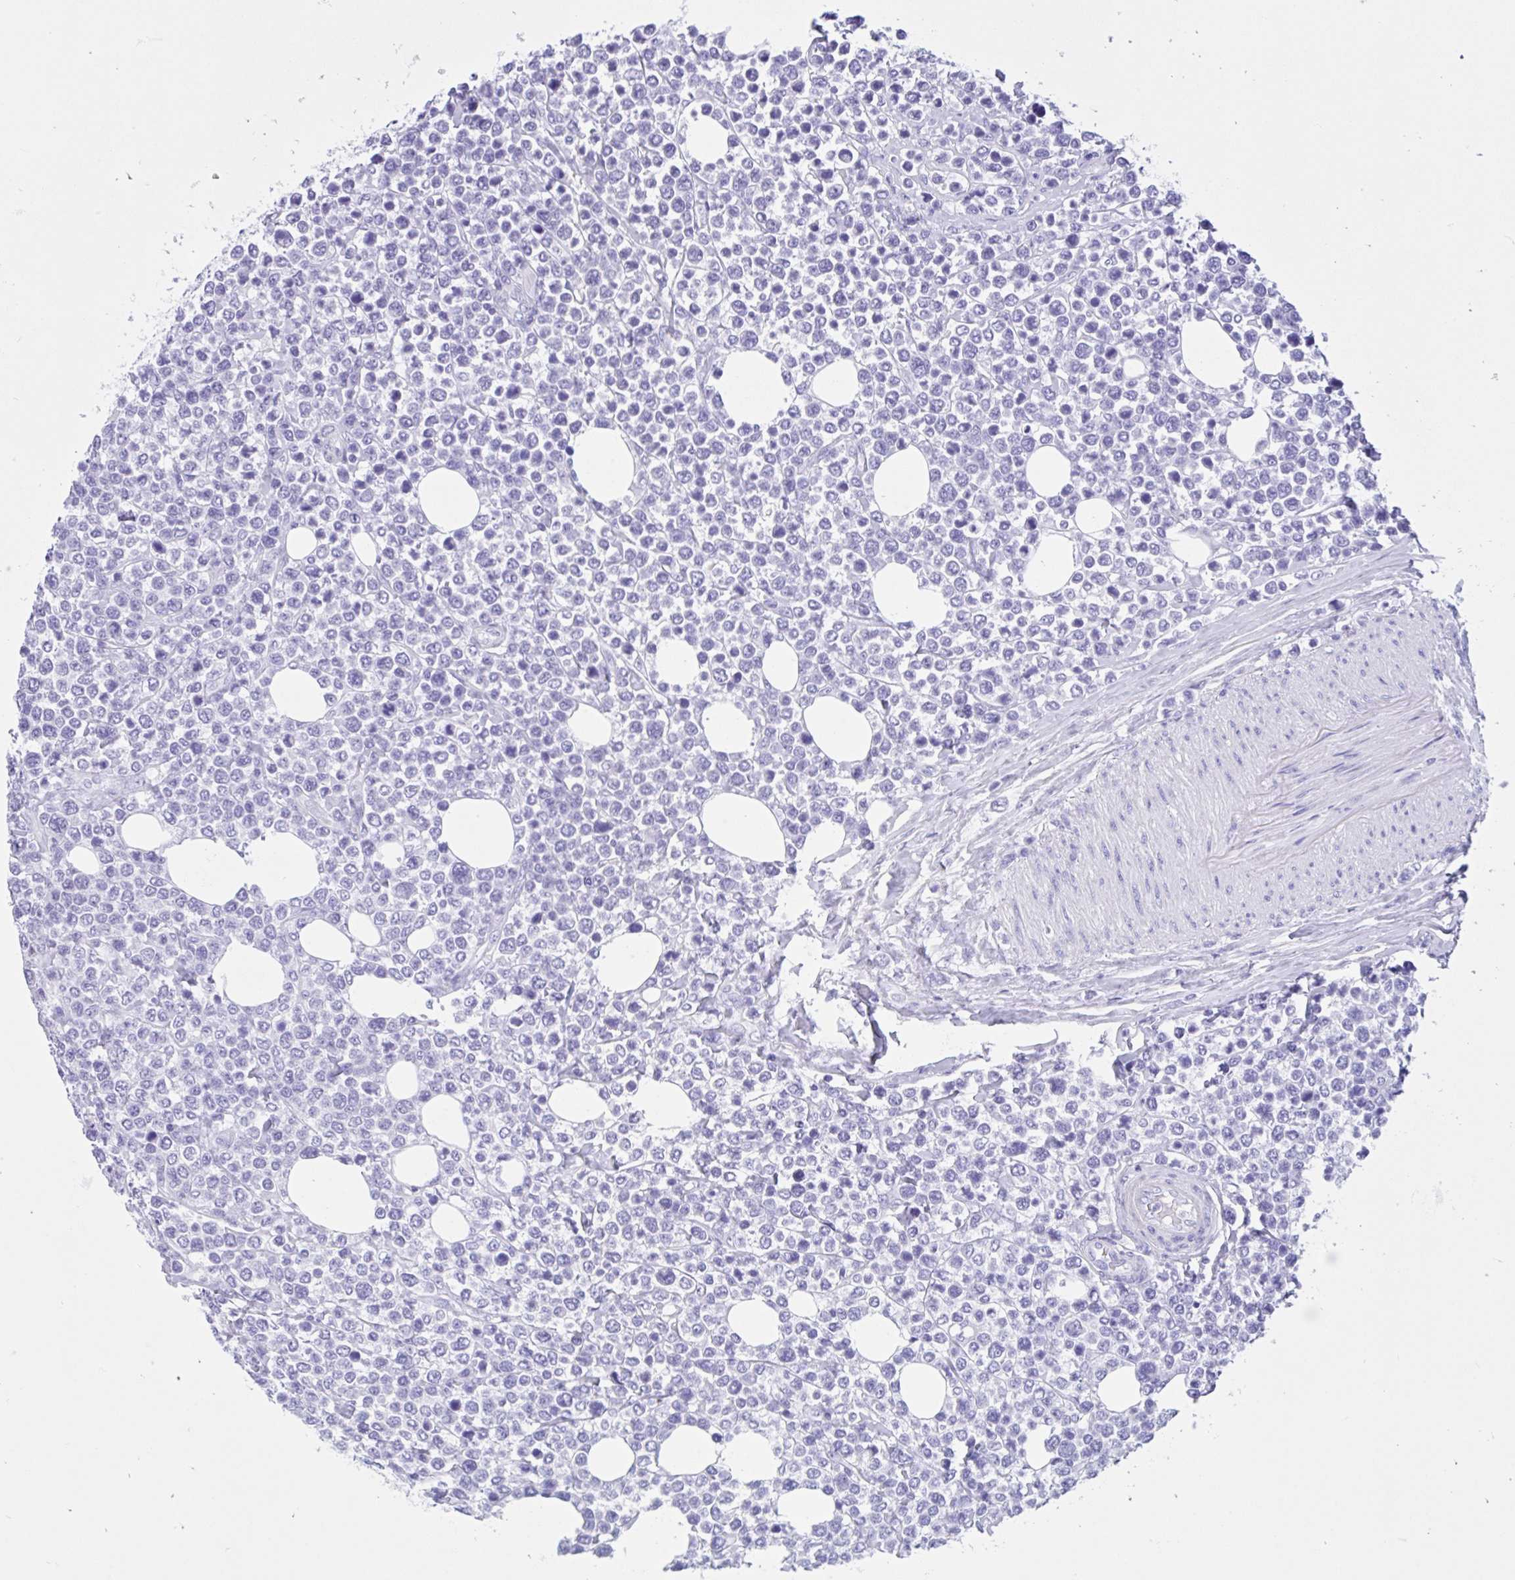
{"staining": {"intensity": "negative", "quantity": "none", "location": "none"}, "tissue": "lymphoma", "cell_type": "Tumor cells", "image_type": "cancer", "snomed": [{"axis": "morphology", "description": "Malignant lymphoma, non-Hodgkin's type, Low grade"}, {"axis": "topography", "description": "Lymph node"}], "caption": "This histopathology image is of lymphoma stained with immunohistochemistry (IHC) to label a protein in brown with the nuclei are counter-stained blue. There is no expression in tumor cells.", "gene": "IAPP", "patient": {"sex": "male", "age": 60}}